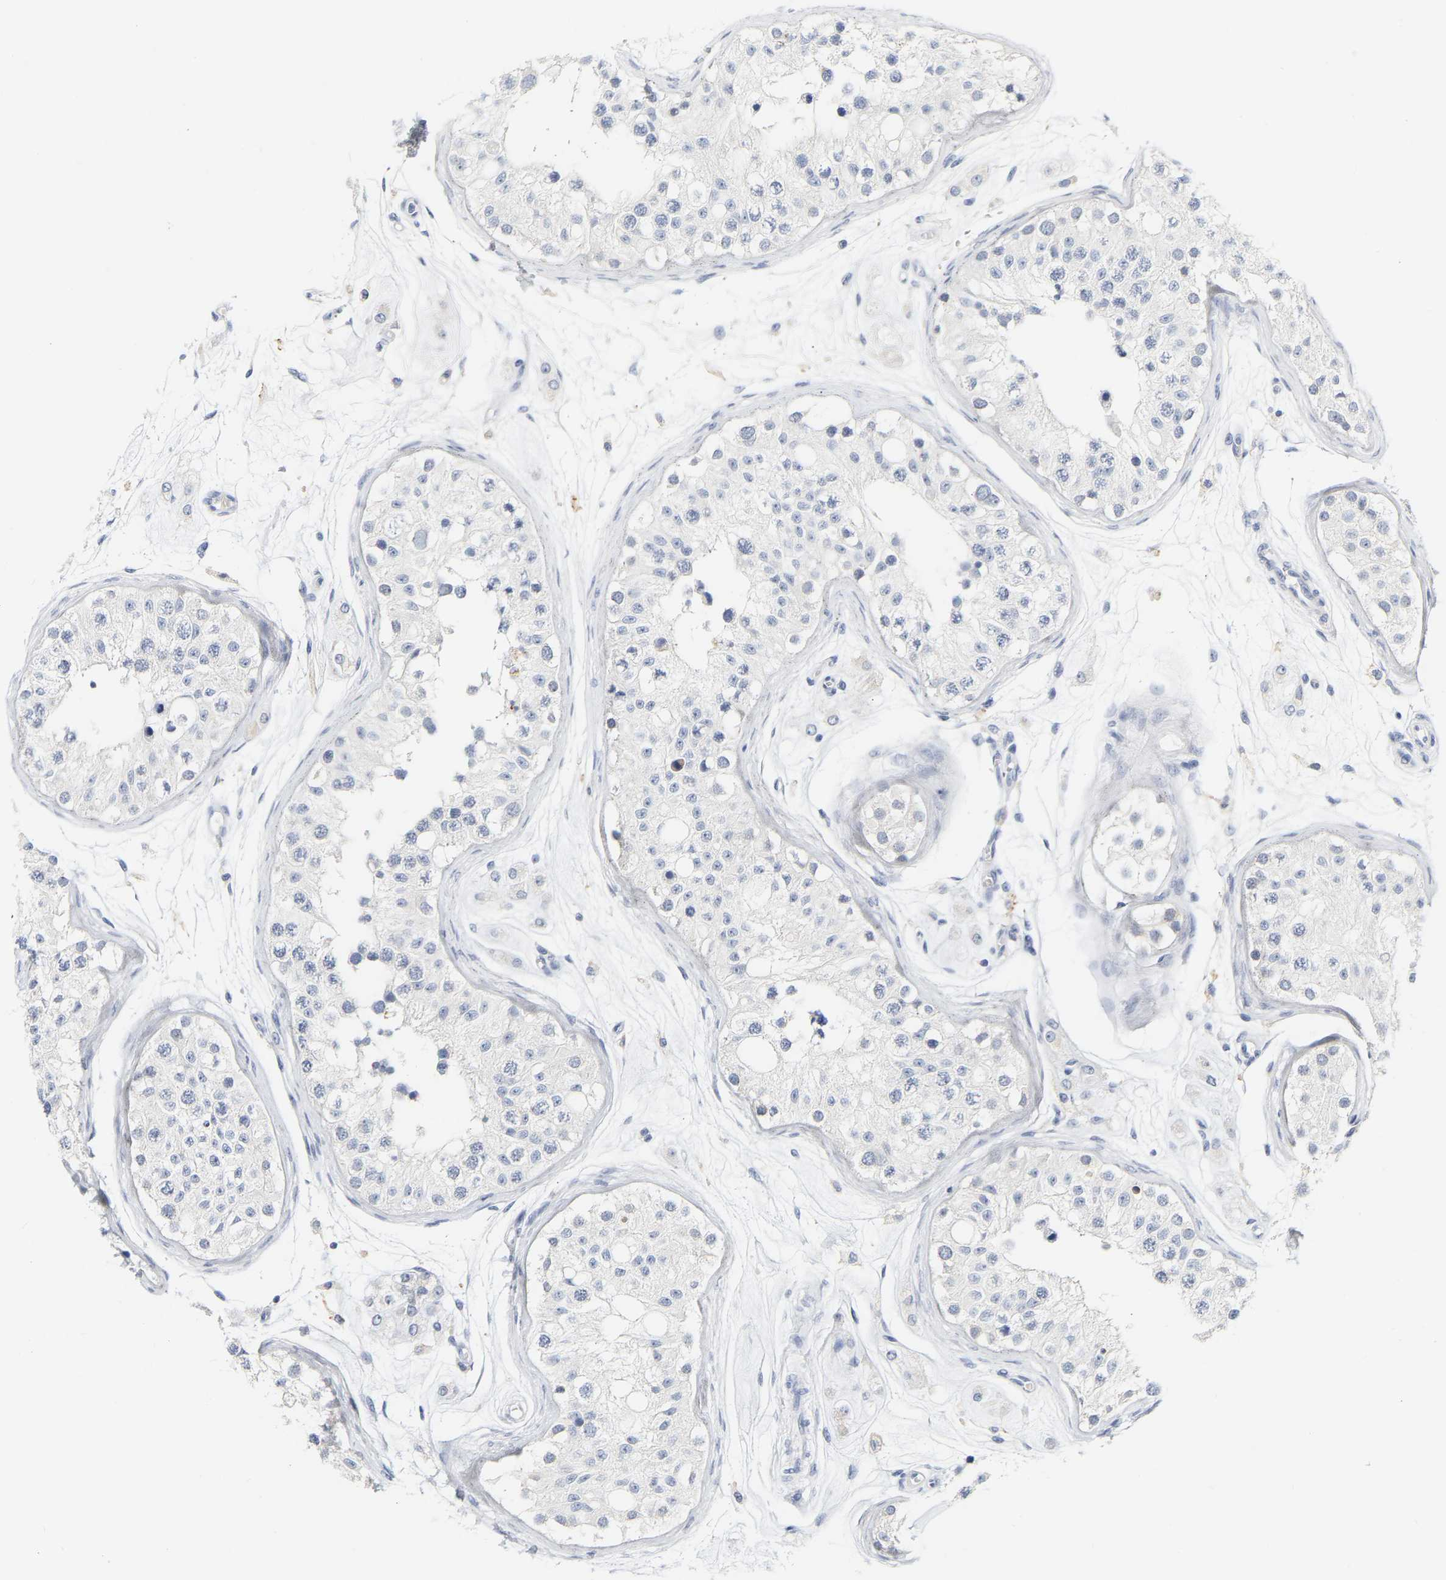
{"staining": {"intensity": "negative", "quantity": "none", "location": "none"}, "tissue": "testis", "cell_type": "Cells in seminiferous ducts", "image_type": "normal", "snomed": [{"axis": "morphology", "description": "Normal tissue, NOS"}, {"axis": "morphology", "description": "Adenocarcinoma, metastatic, NOS"}, {"axis": "topography", "description": "Testis"}], "caption": "Cells in seminiferous ducts are negative for brown protein staining in benign testis. (DAB (3,3'-diaminobenzidine) immunohistochemistry (IHC) visualized using brightfield microscopy, high magnification).", "gene": "GNAS", "patient": {"sex": "male", "age": 26}}